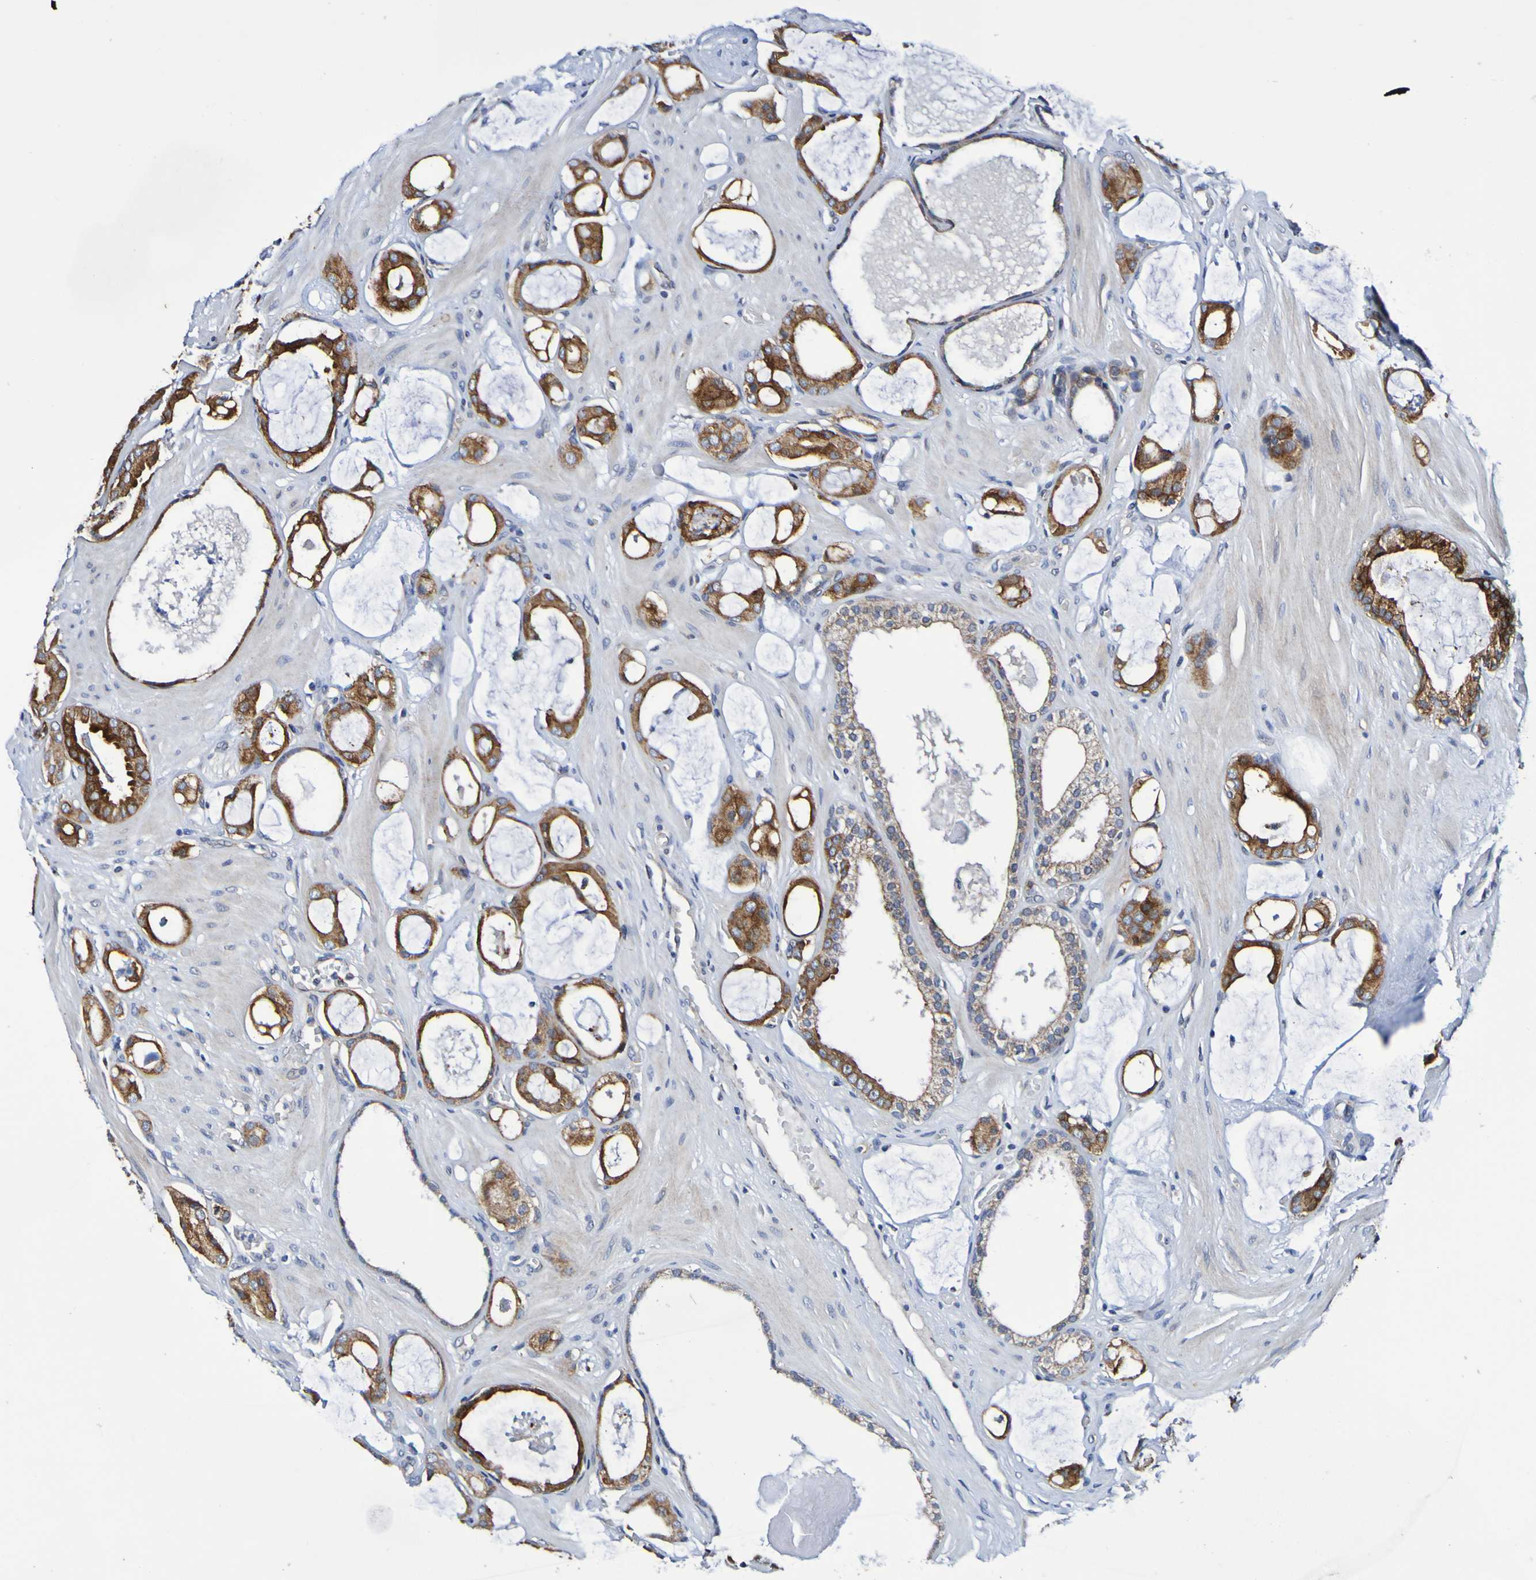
{"staining": {"intensity": "strong", "quantity": ">75%", "location": "cytoplasmic/membranous"}, "tissue": "prostate cancer", "cell_type": "Tumor cells", "image_type": "cancer", "snomed": [{"axis": "morphology", "description": "Adenocarcinoma, Low grade"}, {"axis": "topography", "description": "Prostate"}], "caption": "Prostate adenocarcinoma (low-grade) stained with DAB immunohistochemistry (IHC) demonstrates high levels of strong cytoplasmic/membranous expression in about >75% of tumor cells.", "gene": "GJB1", "patient": {"sex": "male", "age": 53}}